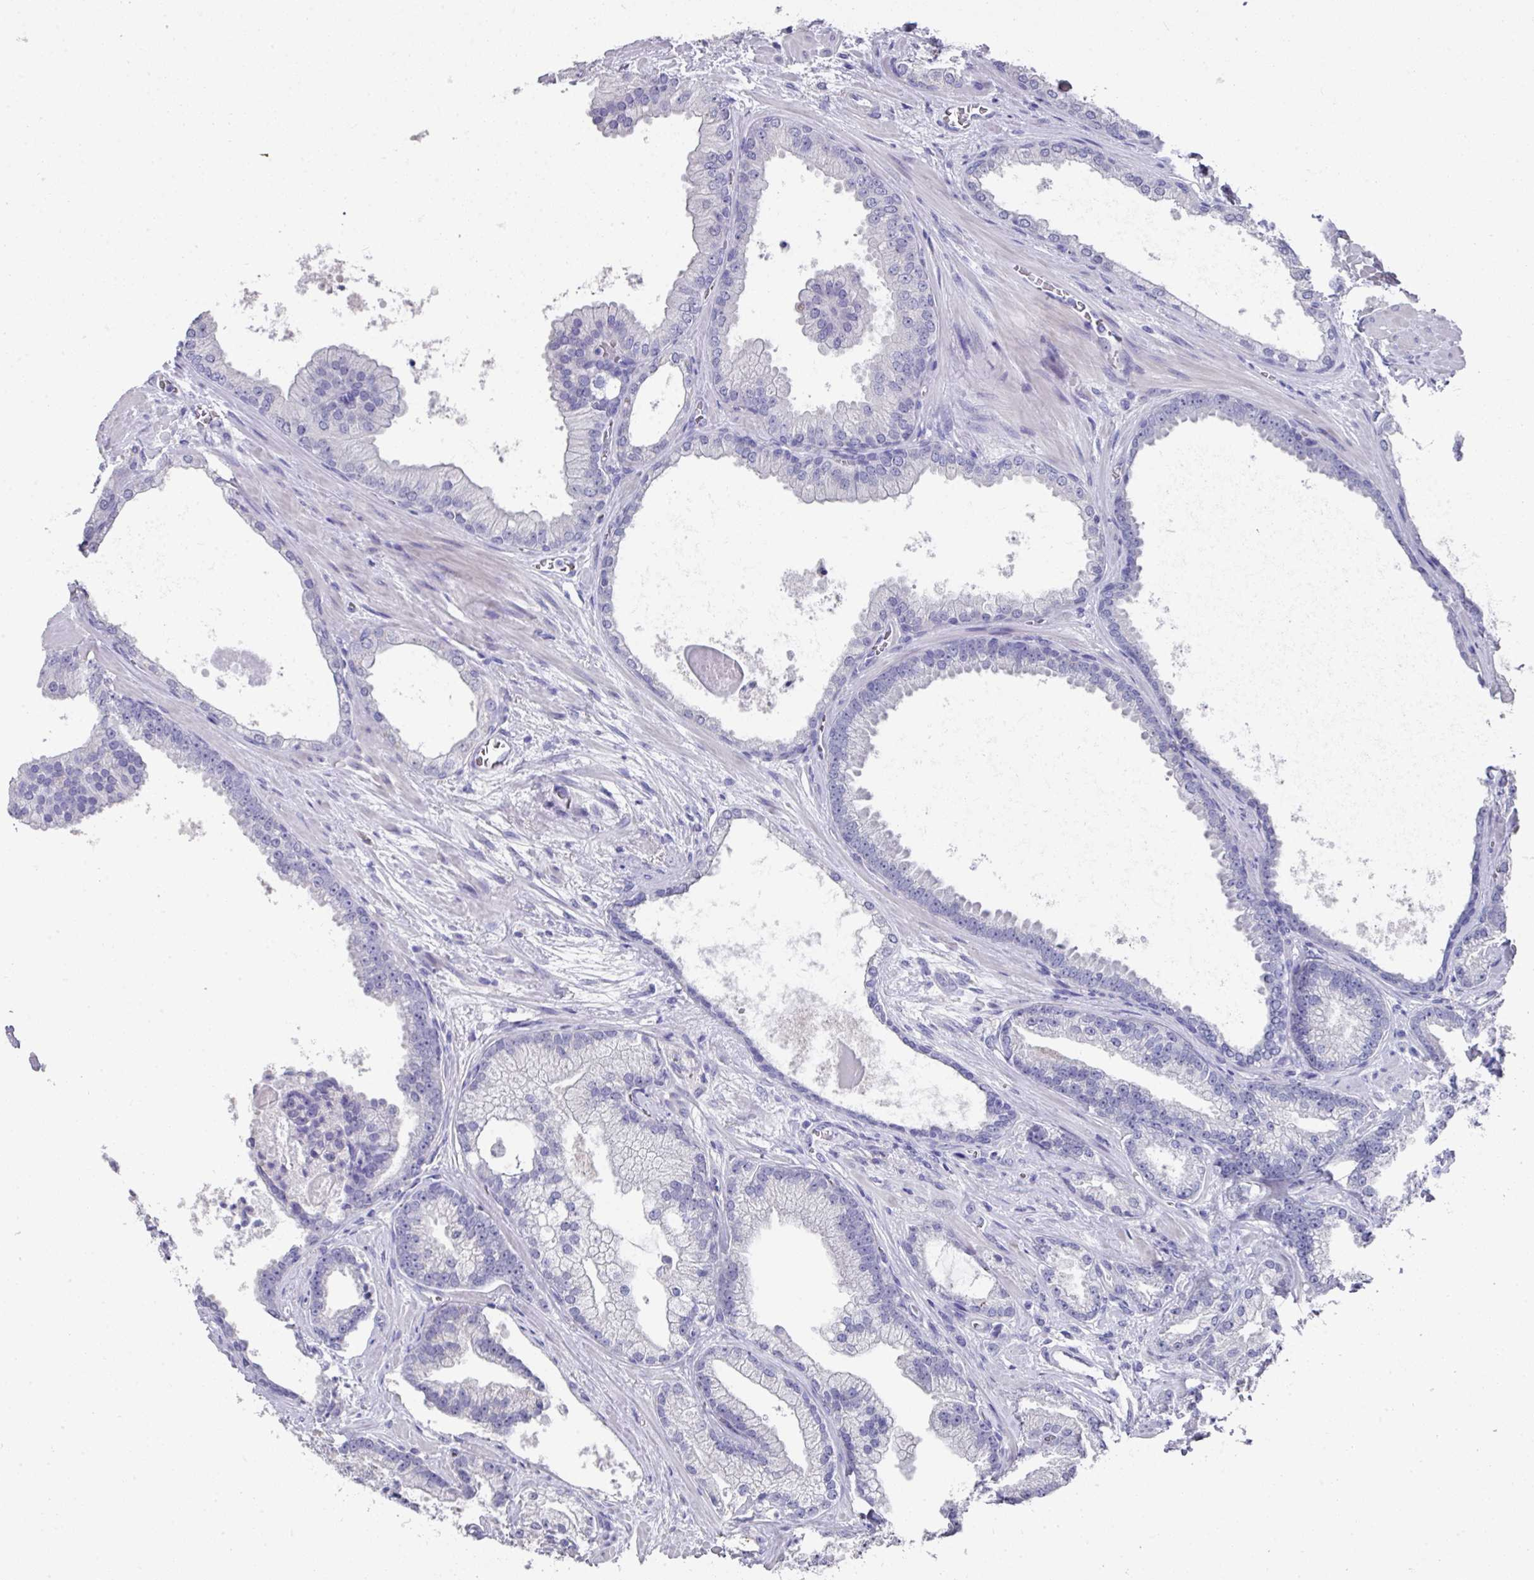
{"staining": {"intensity": "negative", "quantity": "none", "location": "none"}, "tissue": "prostate cancer", "cell_type": "Tumor cells", "image_type": "cancer", "snomed": [{"axis": "morphology", "description": "Adenocarcinoma, High grade"}, {"axis": "topography", "description": "Prostate"}], "caption": "IHC histopathology image of neoplastic tissue: human prostate high-grade adenocarcinoma stained with DAB displays no significant protein expression in tumor cells. (DAB (3,3'-diaminobenzidine) immunohistochemistry, high magnification).", "gene": "DAZL", "patient": {"sex": "male", "age": 68}}